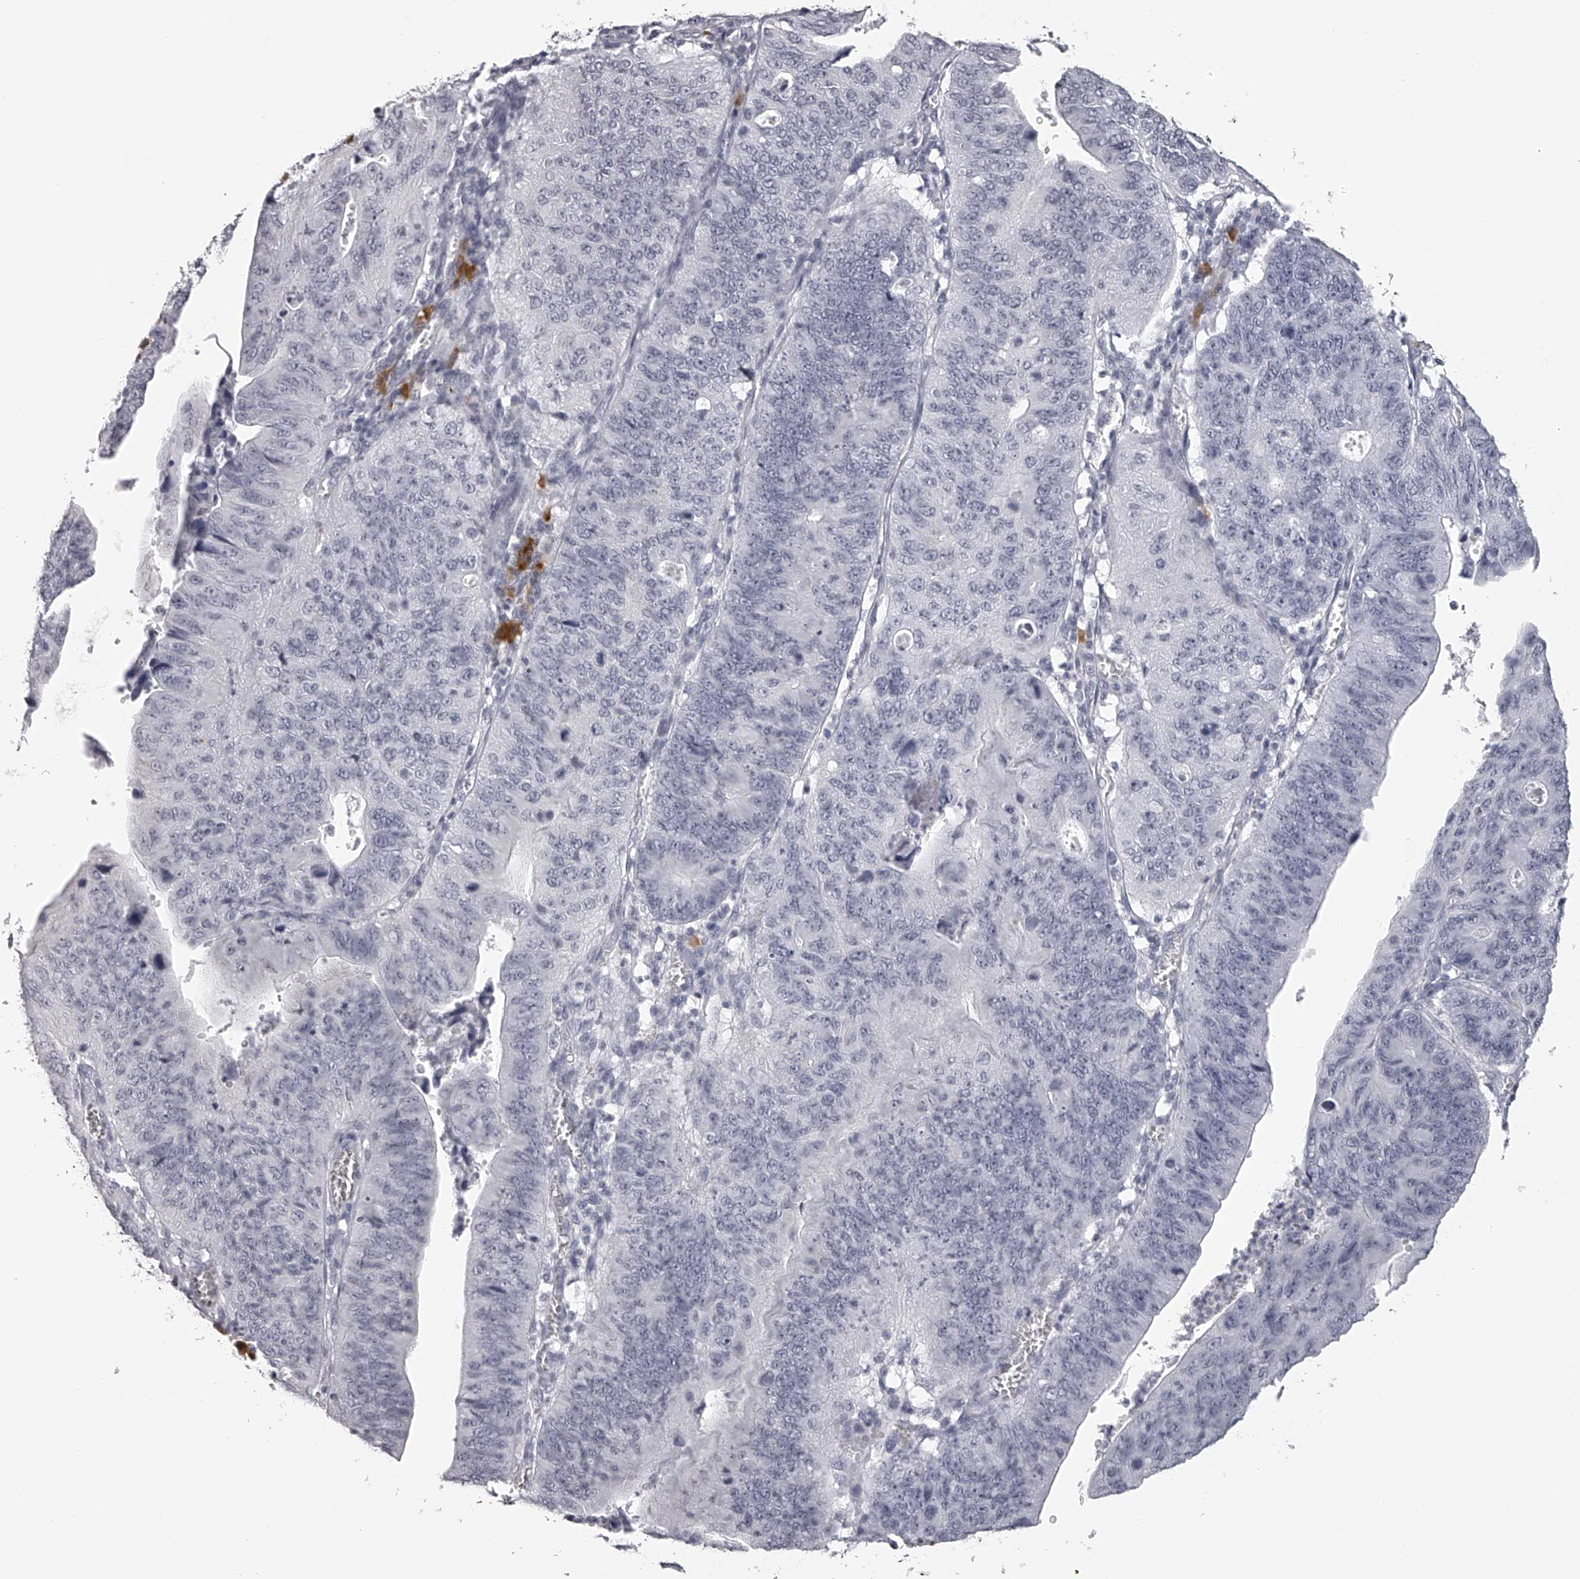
{"staining": {"intensity": "negative", "quantity": "none", "location": "none"}, "tissue": "stomach cancer", "cell_type": "Tumor cells", "image_type": "cancer", "snomed": [{"axis": "morphology", "description": "Adenocarcinoma, NOS"}, {"axis": "topography", "description": "Stomach"}], "caption": "Human stomach adenocarcinoma stained for a protein using immunohistochemistry (IHC) demonstrates no expression in tumor cells.", "gene": "SEC11C", "patient": {"sex": "male", "age": 59}}